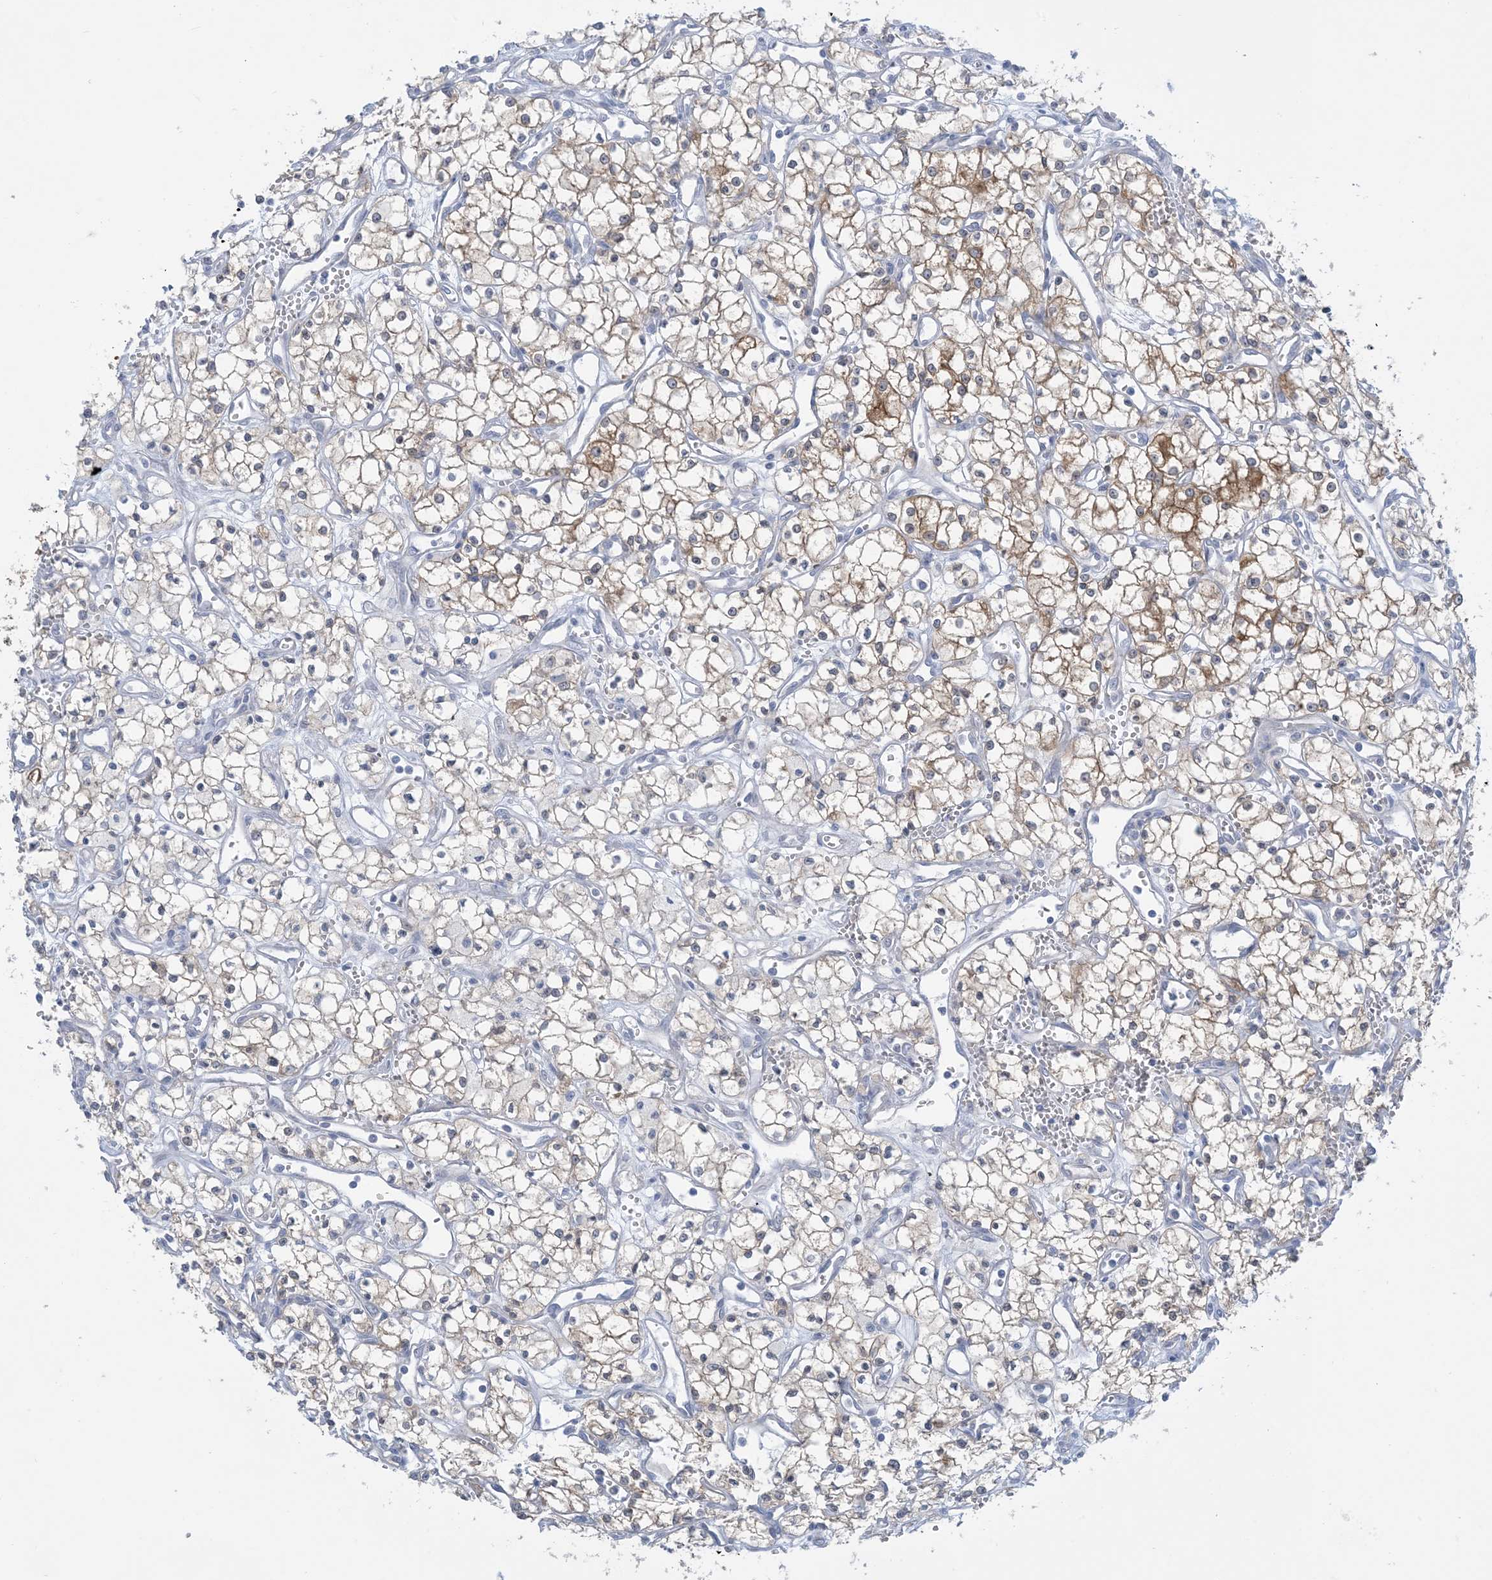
{"staining": {"intensity": "moderate", "quantity": "<25%", "location": "cytoplasmic/membranous"}, "tissue": "renal cancer", "cell_type": "Tumor cells", "image_type": "cancer", "snomed": [{"axis": "morphology", "description": "Adenocarcinoma, NOS"}, {"axis": "topography", "description": "Kidney"}], "caption": "Moderate cytoplasmic/membranous positivity is identified in approximately <25% of tumor cells in adenocarcinoma (renal).", "gene": "MRPS18A", "patient": {"sex": "male", "age": 59}}